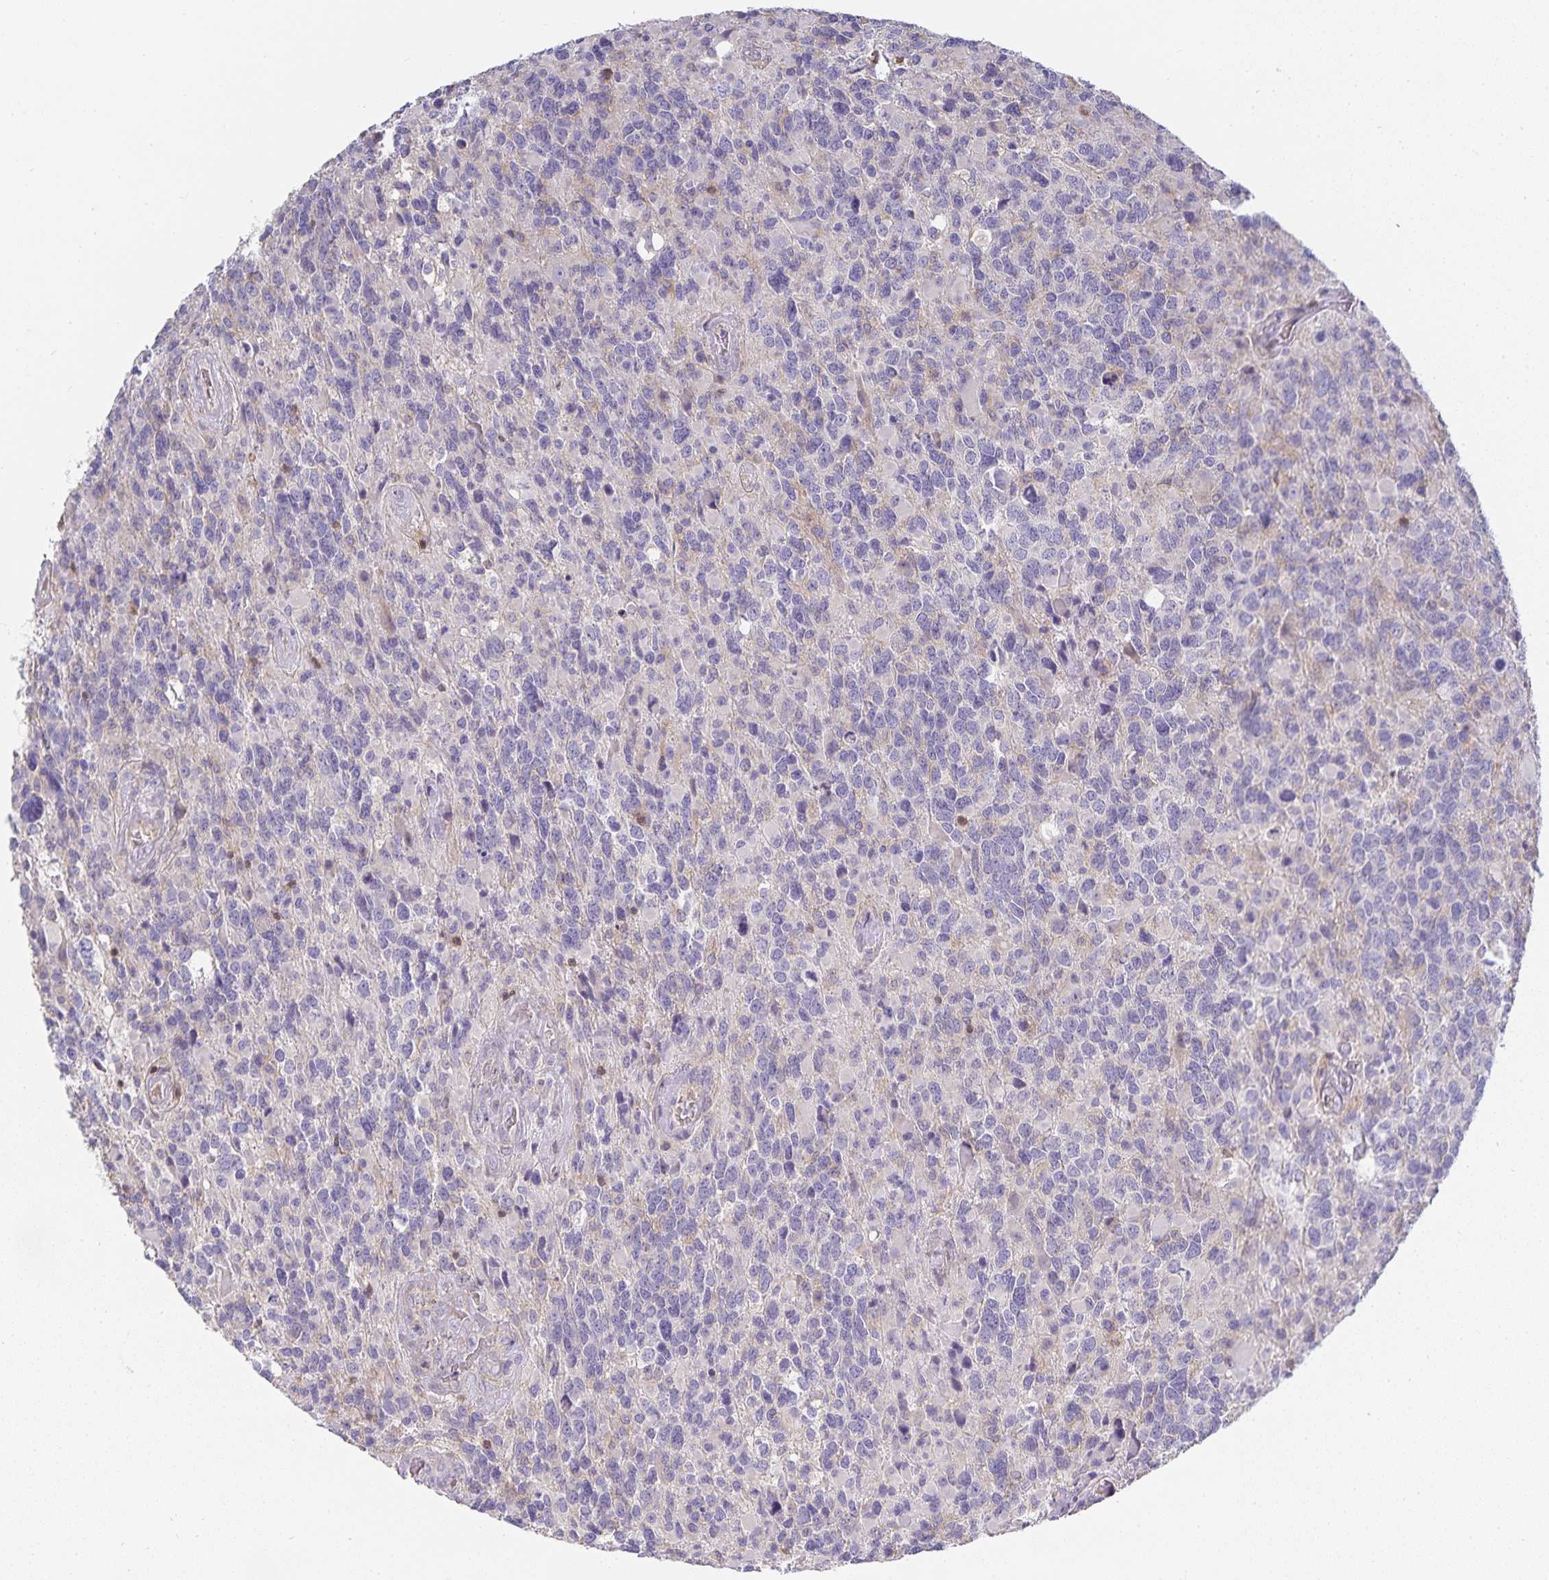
{"staining": {"intensity": "negative", "quantity": "none", "location": "none"}, "tissue": "glioma", "cell_type": "Tumor cells", "image_type": "cancer", "snomed": [{"axis": "morphology", "description": "Glioma, malignant, High grade"}, {"axis": "topography", "description": "Brain"}], "caption": "The IHC histopathology image has no significant staining in tumor cells of malignant high-grade glioma tissue.", "gene": "GATA3", "patient": {"sex": "female", "age": 40}}